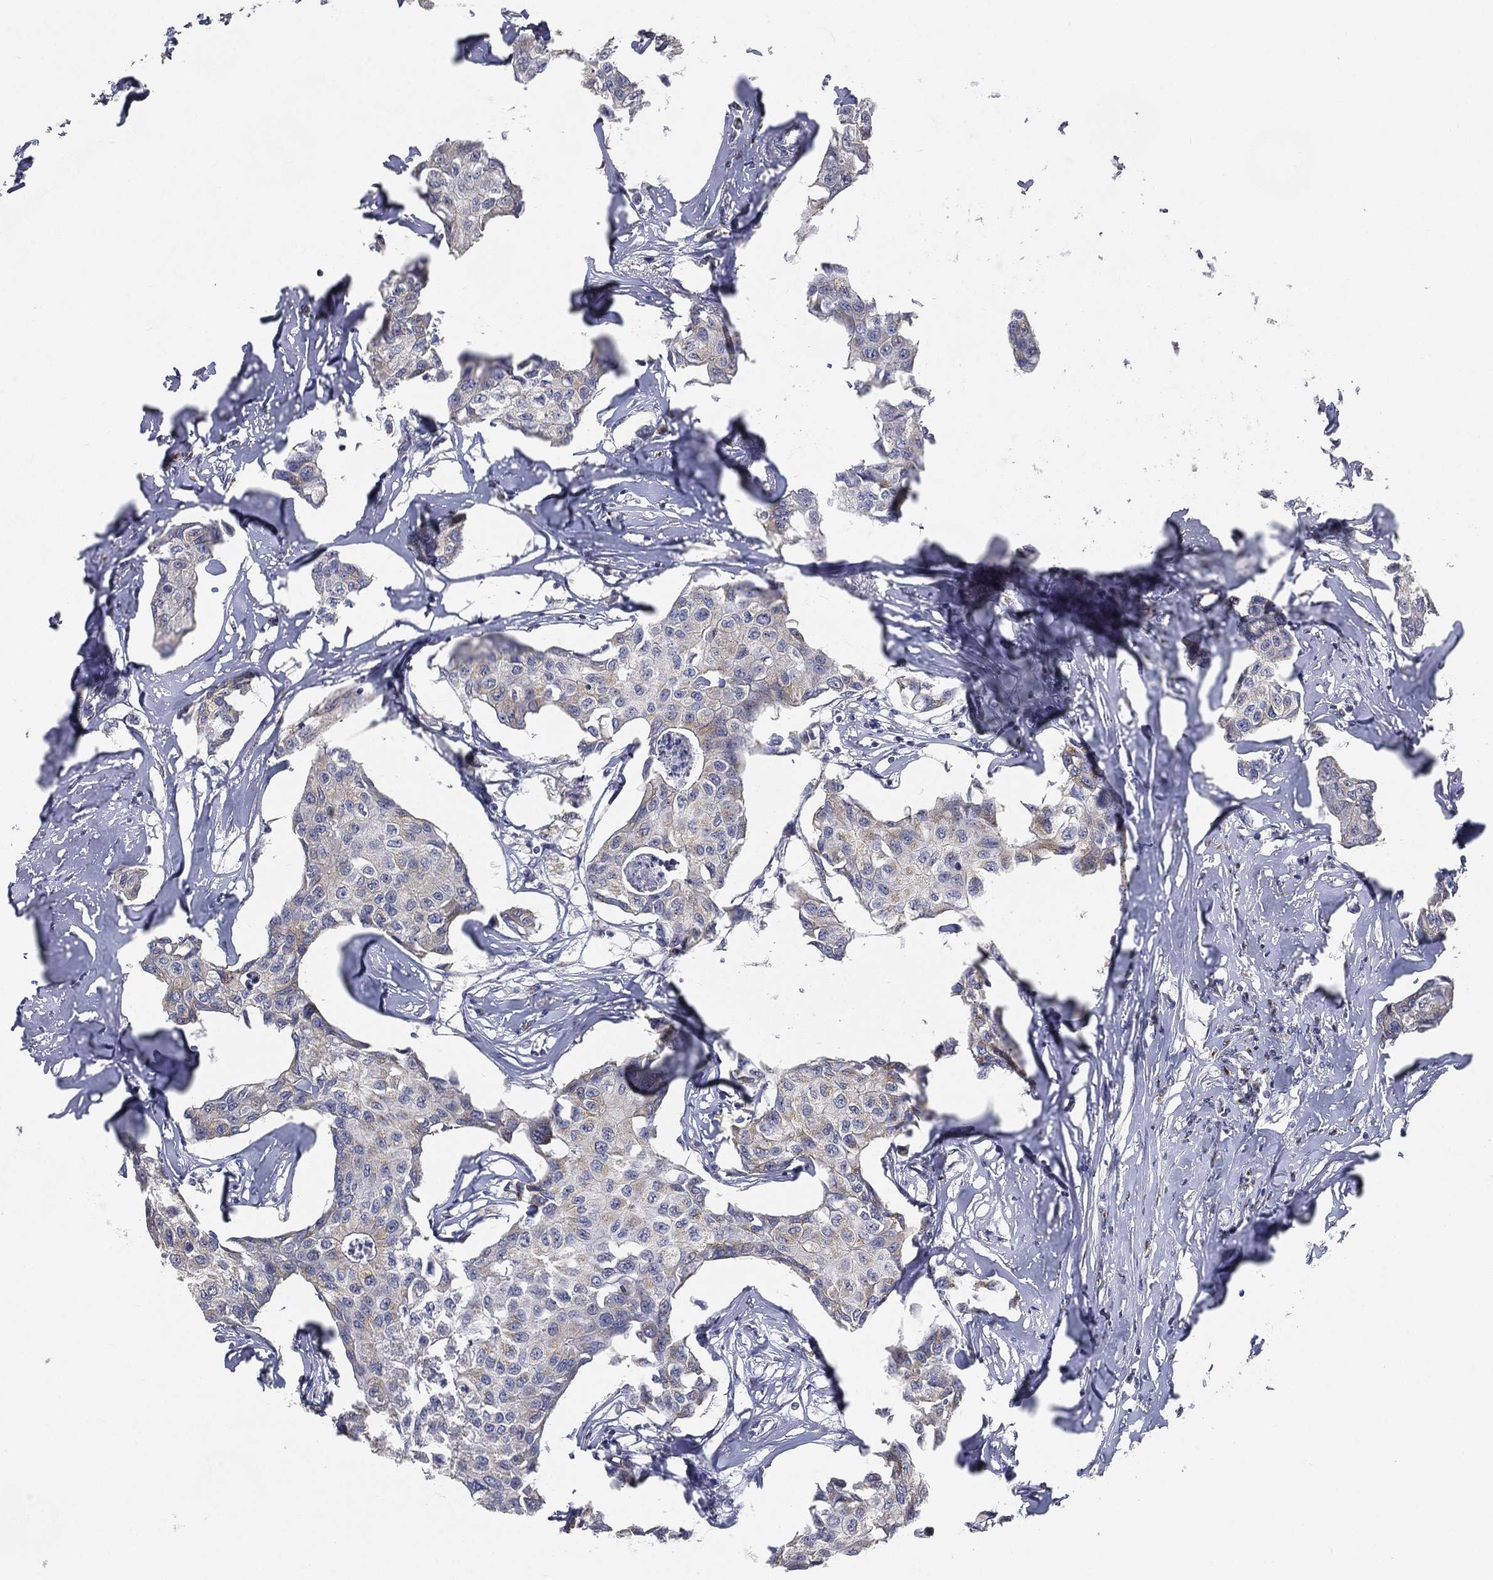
{"staining": {"intensity": "weak", "quantity": "25%-75%", "location": "cytoplasmic/membranous"}, "tissue": "breast cancer", "cell_type": "Tumor cells", "image_type": "cancer", "snomed": [{"axis": "morphology", "description": "Duct carcinoma"}, {"axis": "topography", "description": "Breast"}], "caption": "Breast cancer stained for a protein demonstrates weak cytoplasmic/membranous positivity in tumor cells. (DAB IHC with brightfield microscopy, high magnification).", "gene": "TICAM1", "patient": {"sex": "female", "age": 80}}